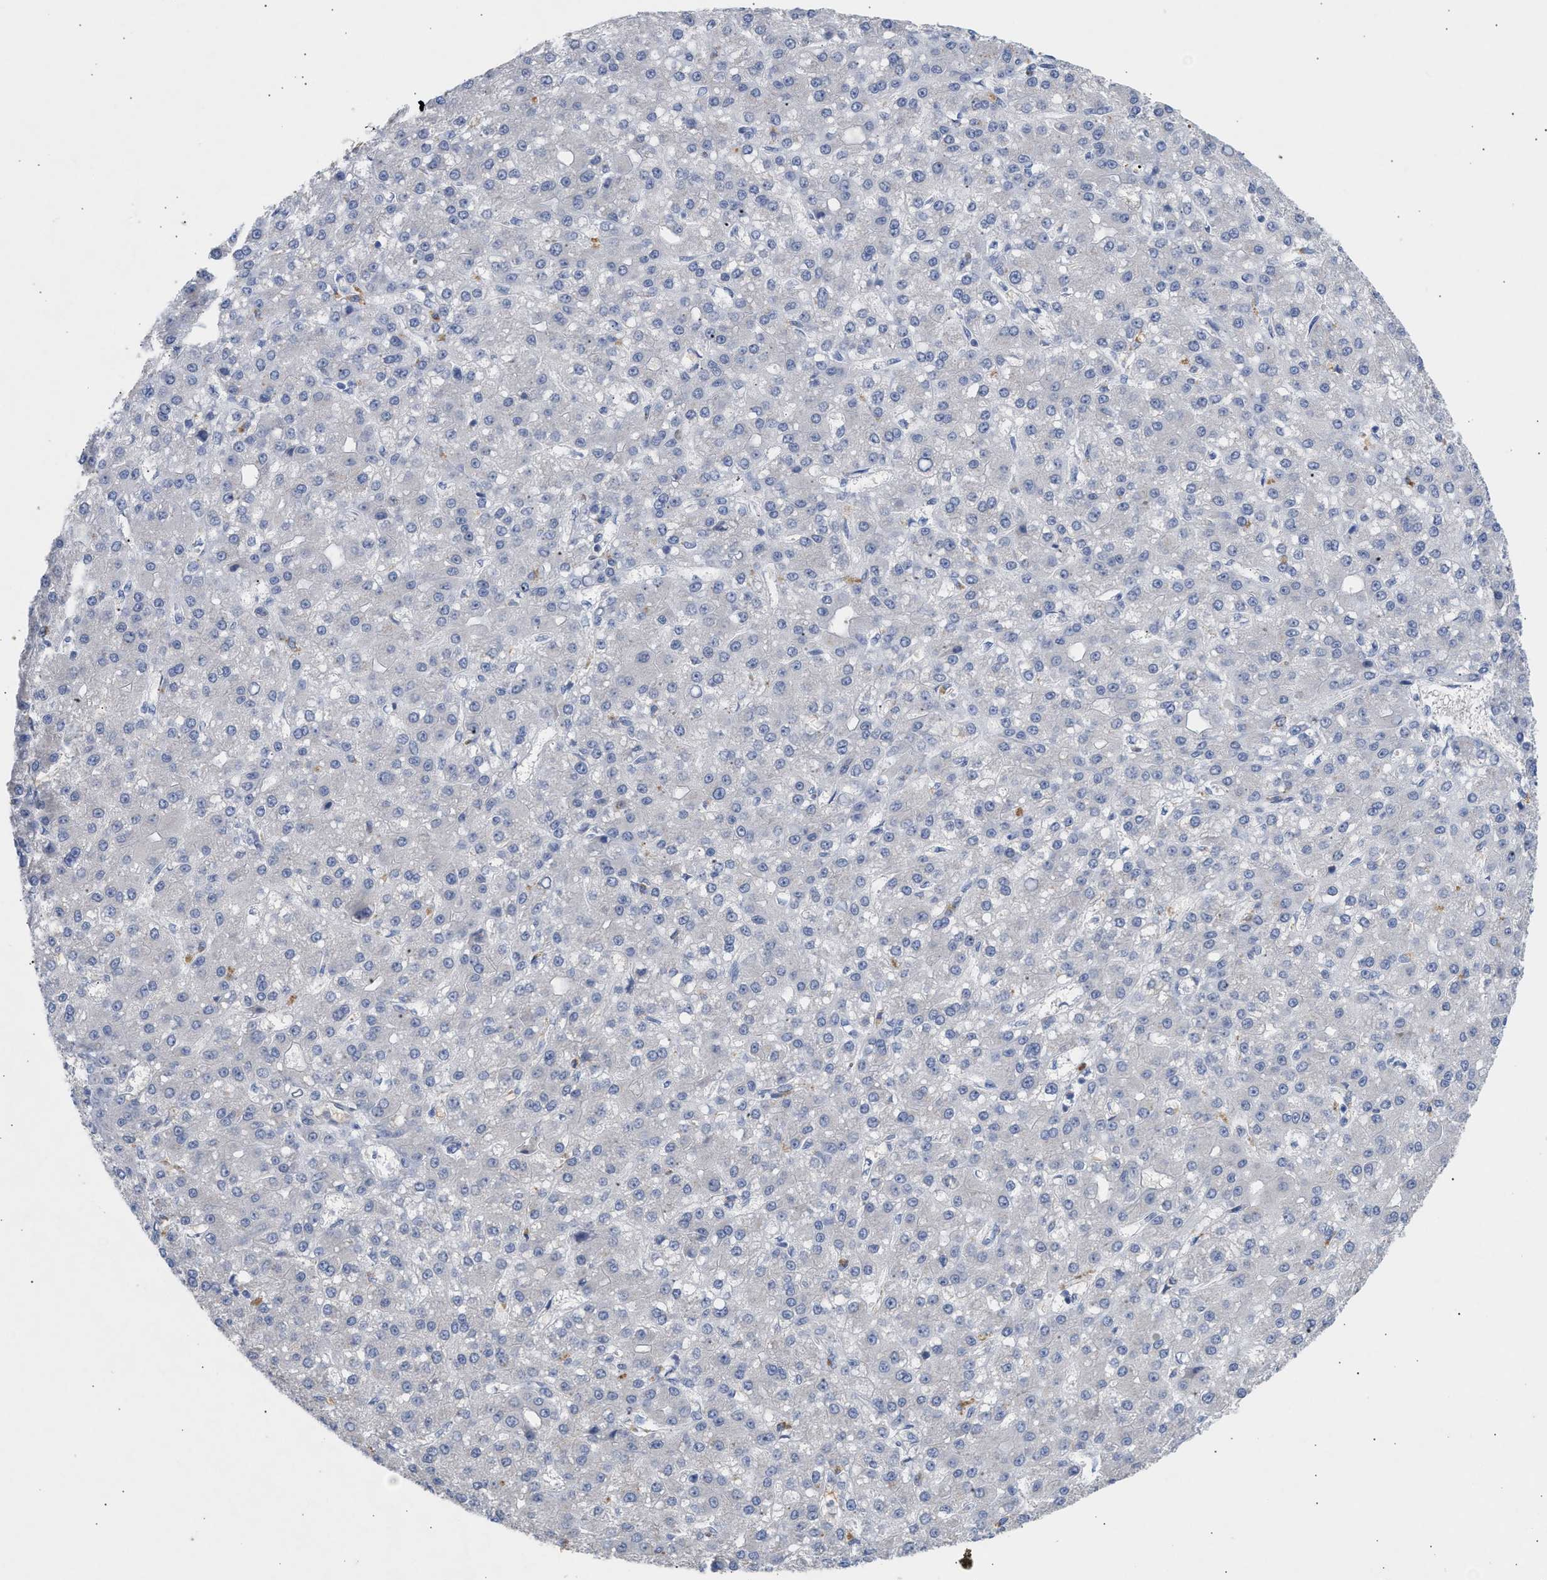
{"staining": {"intensity": "negative", "quantity": "none", "location": "none"}, "tissue": "liver cancer", "cell_type": "Tumor cells", "image_type": "cancer", "snomed": [{"axis": "morphology", "description": "Carcinoma, Hepatocellular, NOS"}, {"axis": "topography", "description": "Liver"}], "caption": "Histopathology image shows no protein positivity in tumor cells of hepatocellular carcinoma (liver) tissue.", "gene": "SELENOM", "patient": {"sex": "male", "age": 67}}